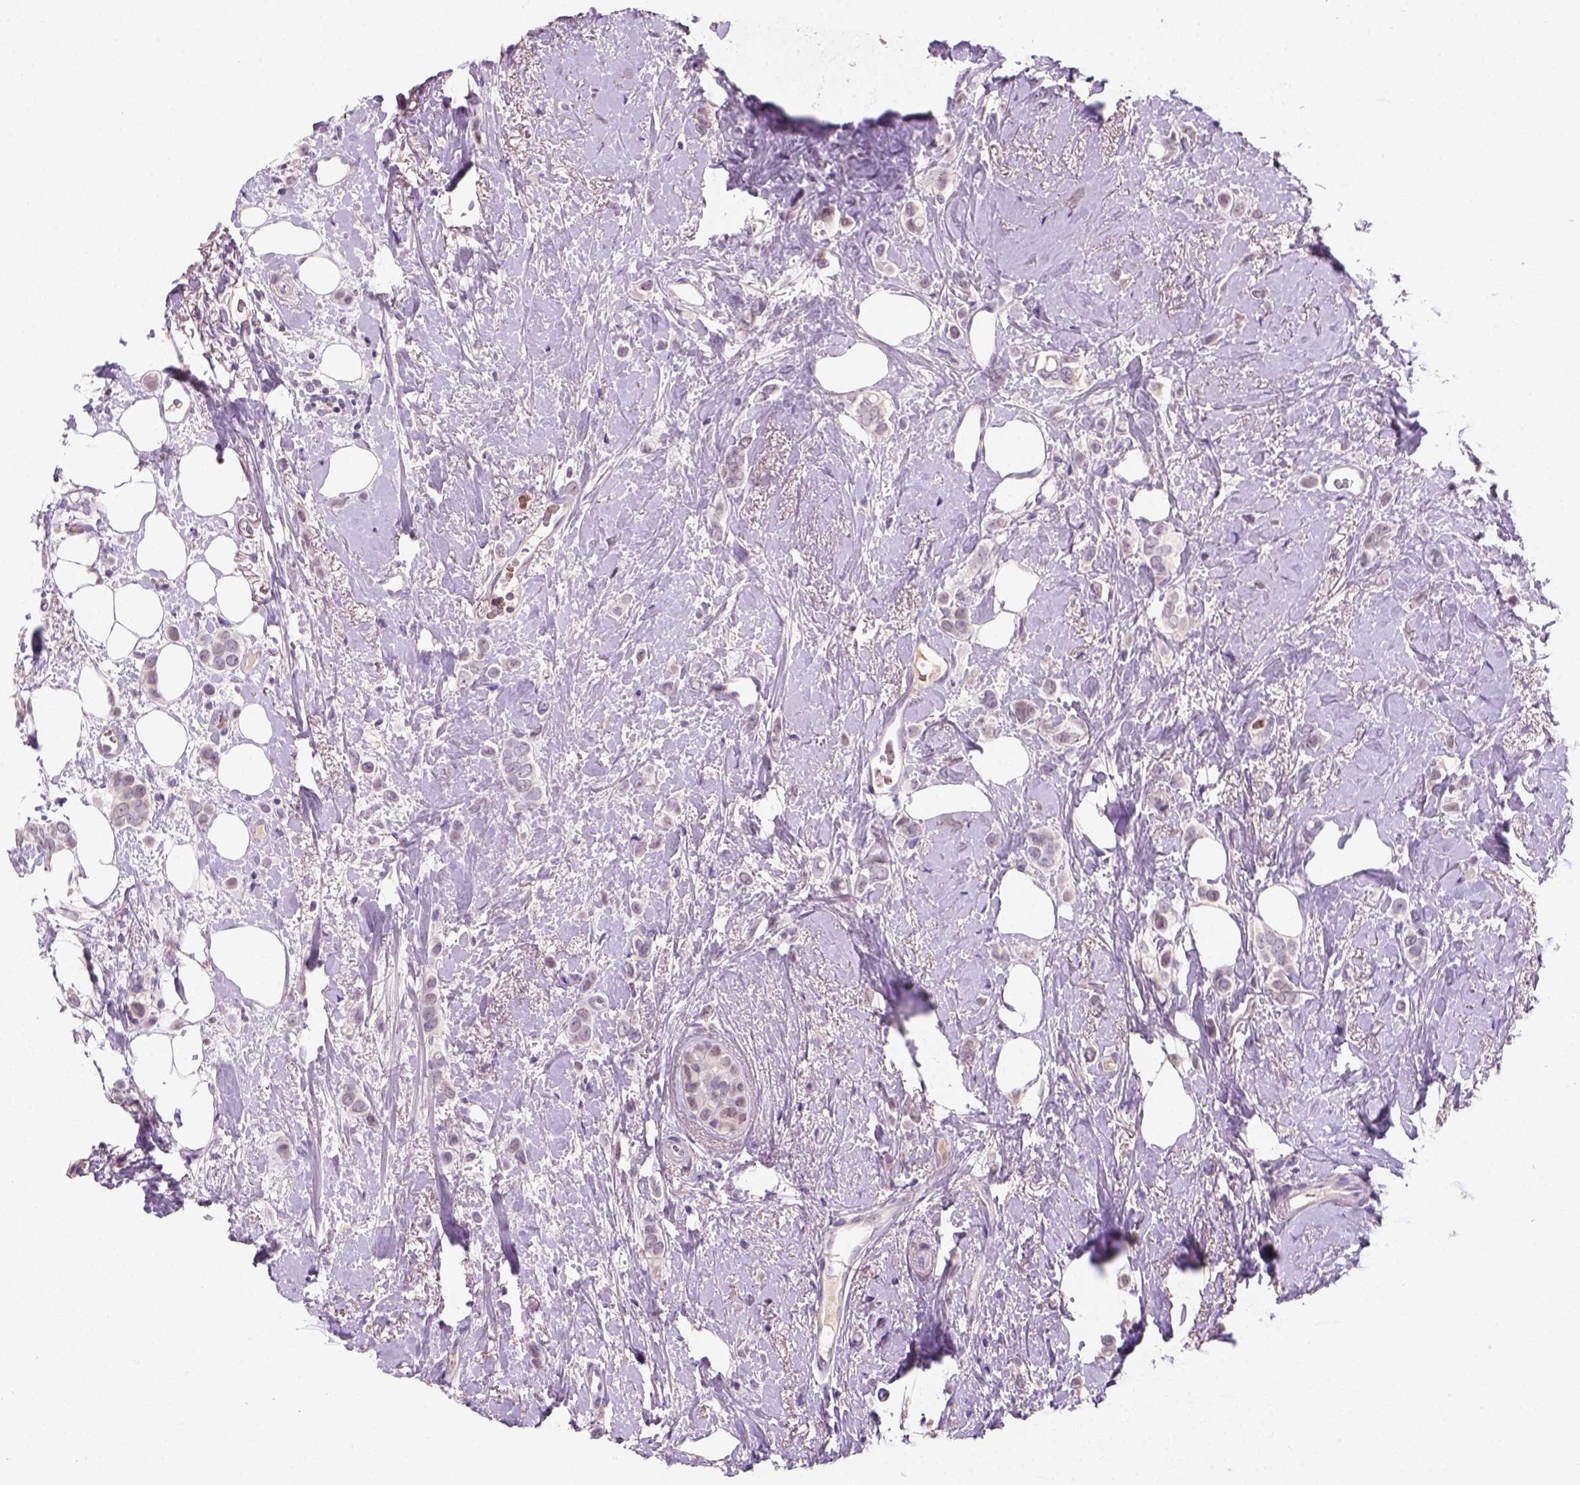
{"staining": {"intensity": "negative", "quantity": "none", "location": "none"}, "tissue": "breast cancer", "cell_type": "Tumor cells", "image_type": "cancer", "snomed": [{"axis": "morphology", "description": "Lobular carcinoma"}, {"axis": "topography", "description": "Breast"}], "caption": "There is no significant expression in tumor cells of breast lobular carcinoma.", "gene": "ZMAT4", "patient": {"sex": "female", "age": 66}}